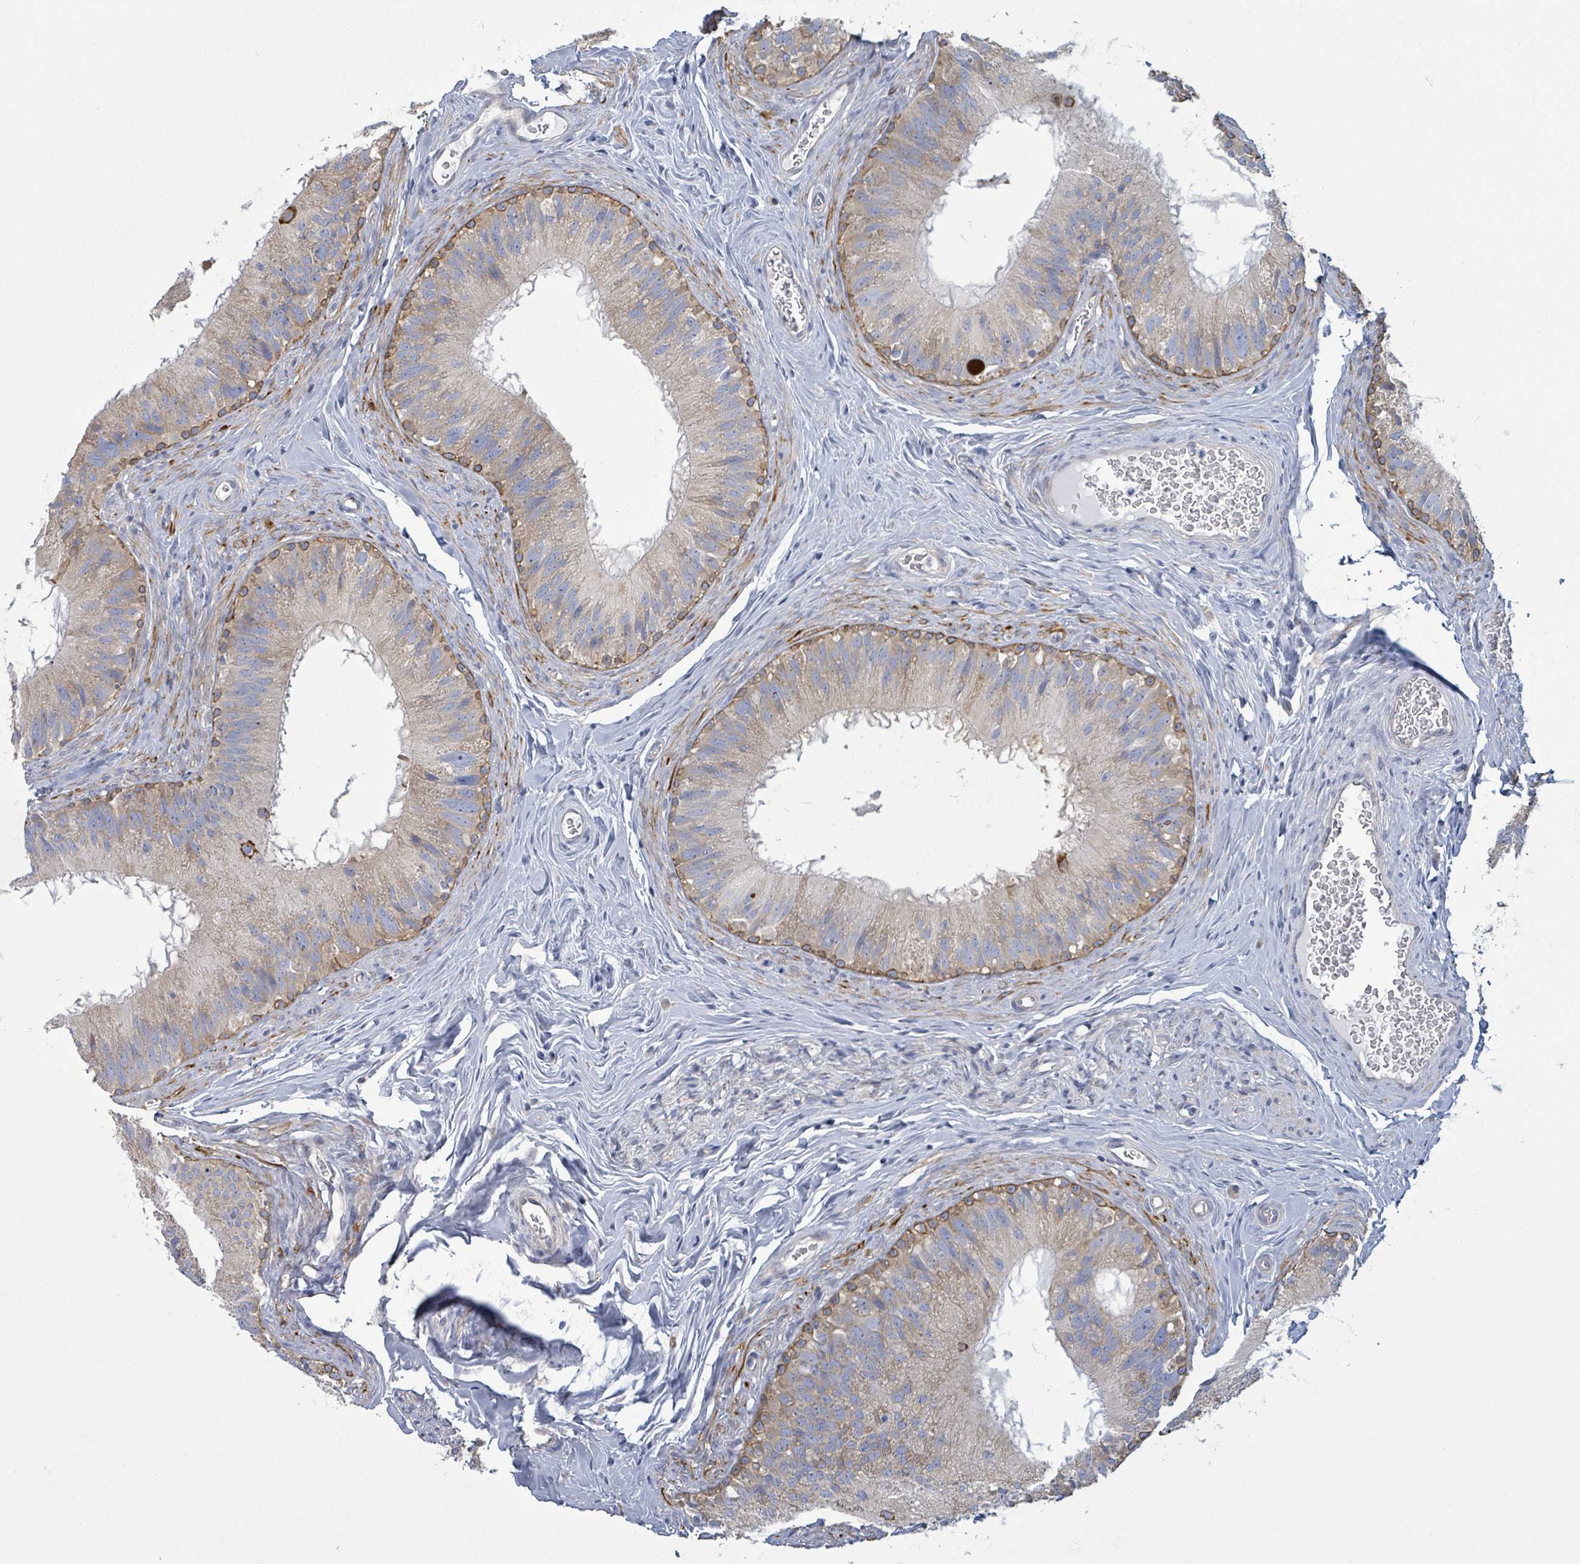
{"staining": {"intensity": "moderate", "quantity": "25%-75%", "location": "cytoplasmic/membranous"}, "tissue": "epididymis", "cell_type": "Glandular cells", "image_type": "normal", "snomed": [{"axis": "morphology", "description": "Normal tissue, NOS"}, {"axis": "topography", "description": "Epididymis"}], "caption": "DAB immunohistochemical staining of normal epididymis shows moderate cytoplasmic/membranous protein staining in about 25%-75% of glandular cells.", "gene": "COL13A1", "patient": {"sex": "male", "age": 38}}